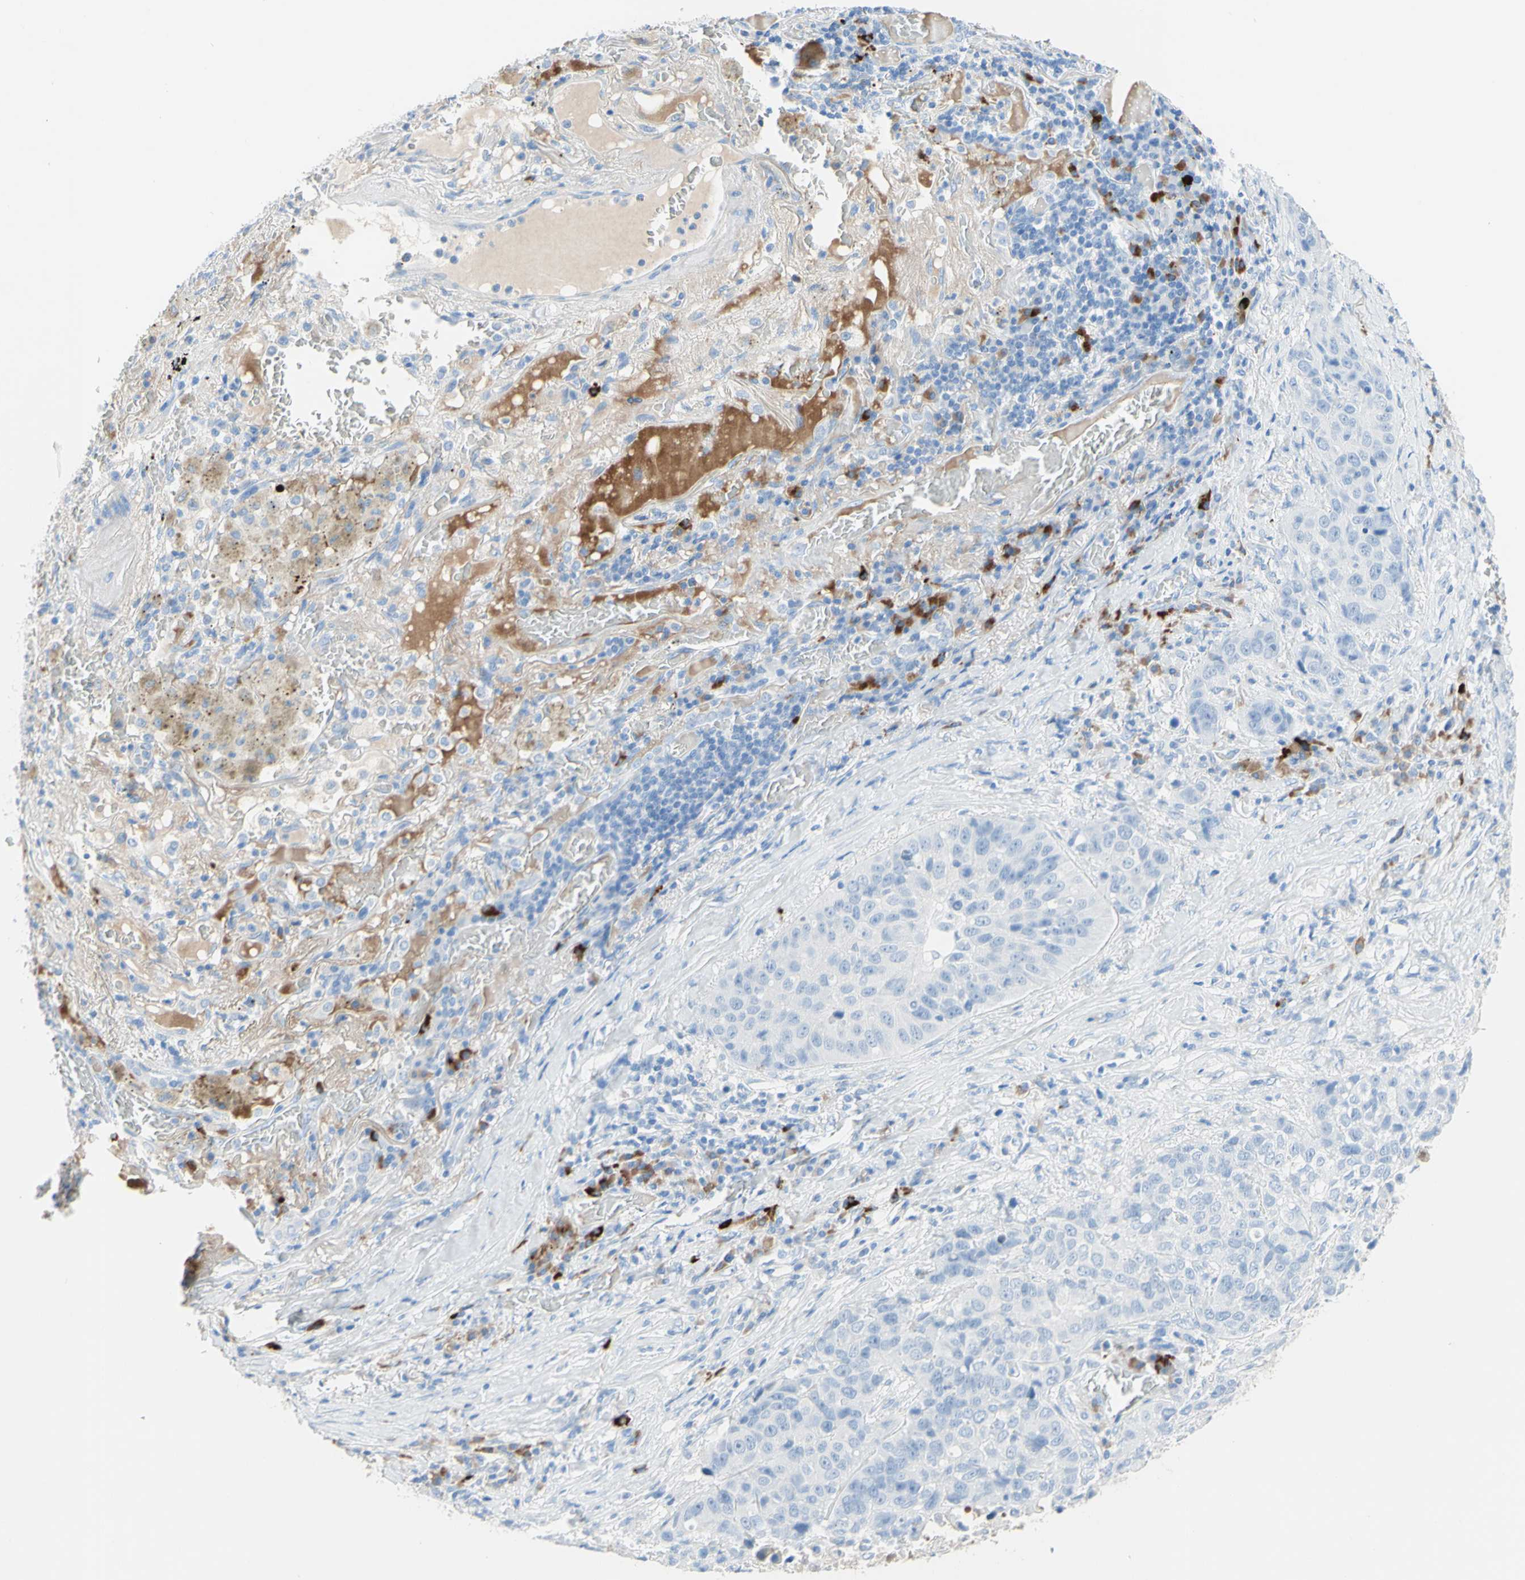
{"staining": {"intensity": "negative", "quantity": "none", "location": "none"}, "tissue": "lung cancer", "cell_type": "Tumor cells", "image_type": "cancer", "snomed": [{"axis": "morphology", "description": "Squamous cell carcinoma, NOS"}, {"axis": "topography", "description": "Lung"}], "caption": "High magnification brightfield microscopy of lung cancer stained with DAB (3,3'-diaminobenzidine) (brown) and counterstained with hematoxylin (blue): tumor cells show no significant positivity. (DAB immunohistochemistry (IHC), high magnification).", "gene": "IL6ST", "patient": {"sex": "male", "age": 57}}